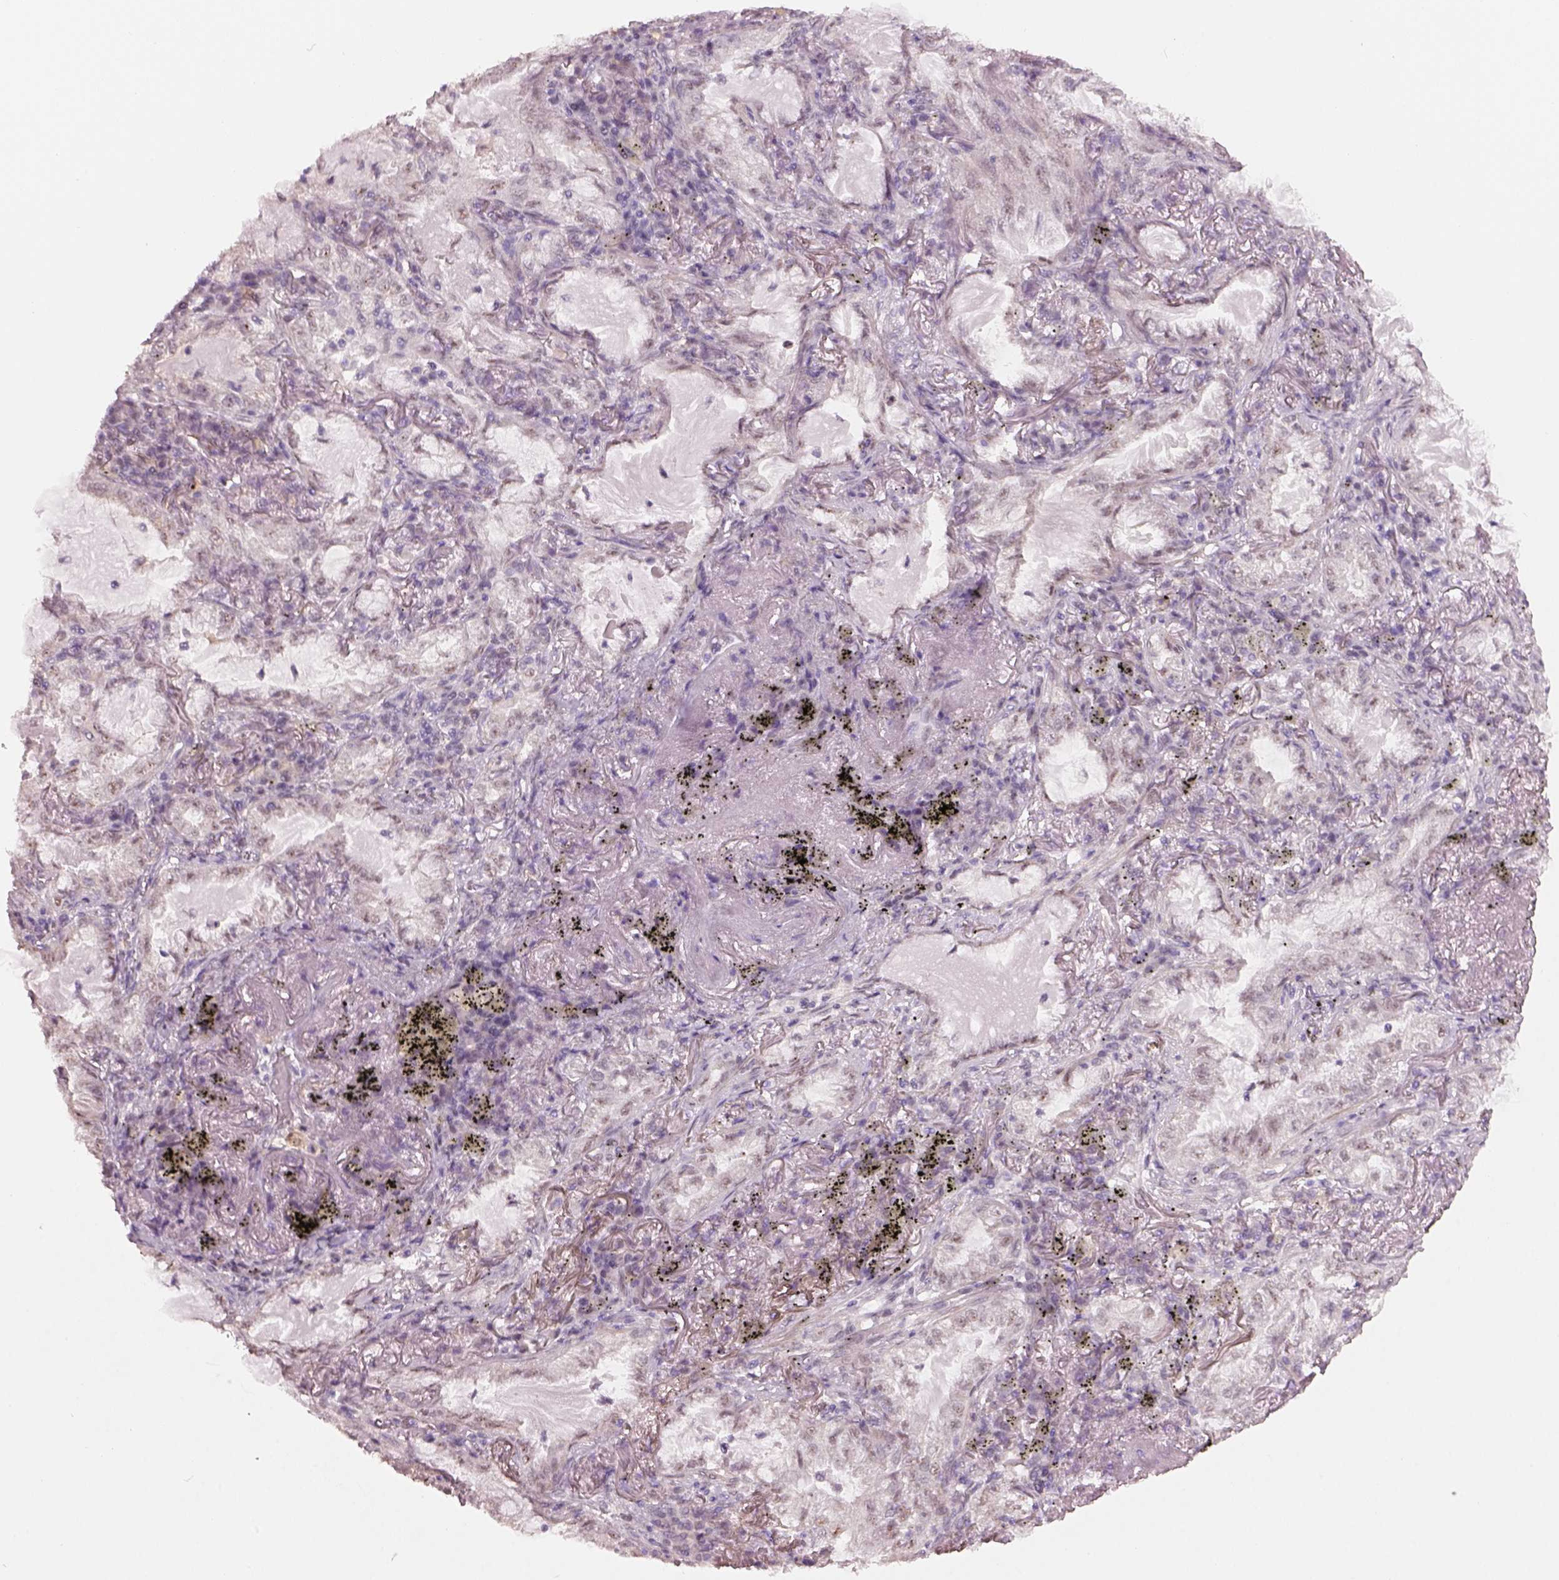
{"staining": {"intensity": "negative", "quantity": "none", "location": "none"}, "tissue": "lung cancer", "cell_type": "Tumor cells", "image_type": "cancer", "snomed": [{"axis": "morphology", "description": "Adenocarcinoma, NOS"}, {"axis": "topography", "description": "Lung"}], "caption": "The immunohistochemistry photomicrograph has no significant staining in tumor cells of lung cancer tissue.", "gene": "NAT8", "patient": {"sex": "female", "age": 73}}